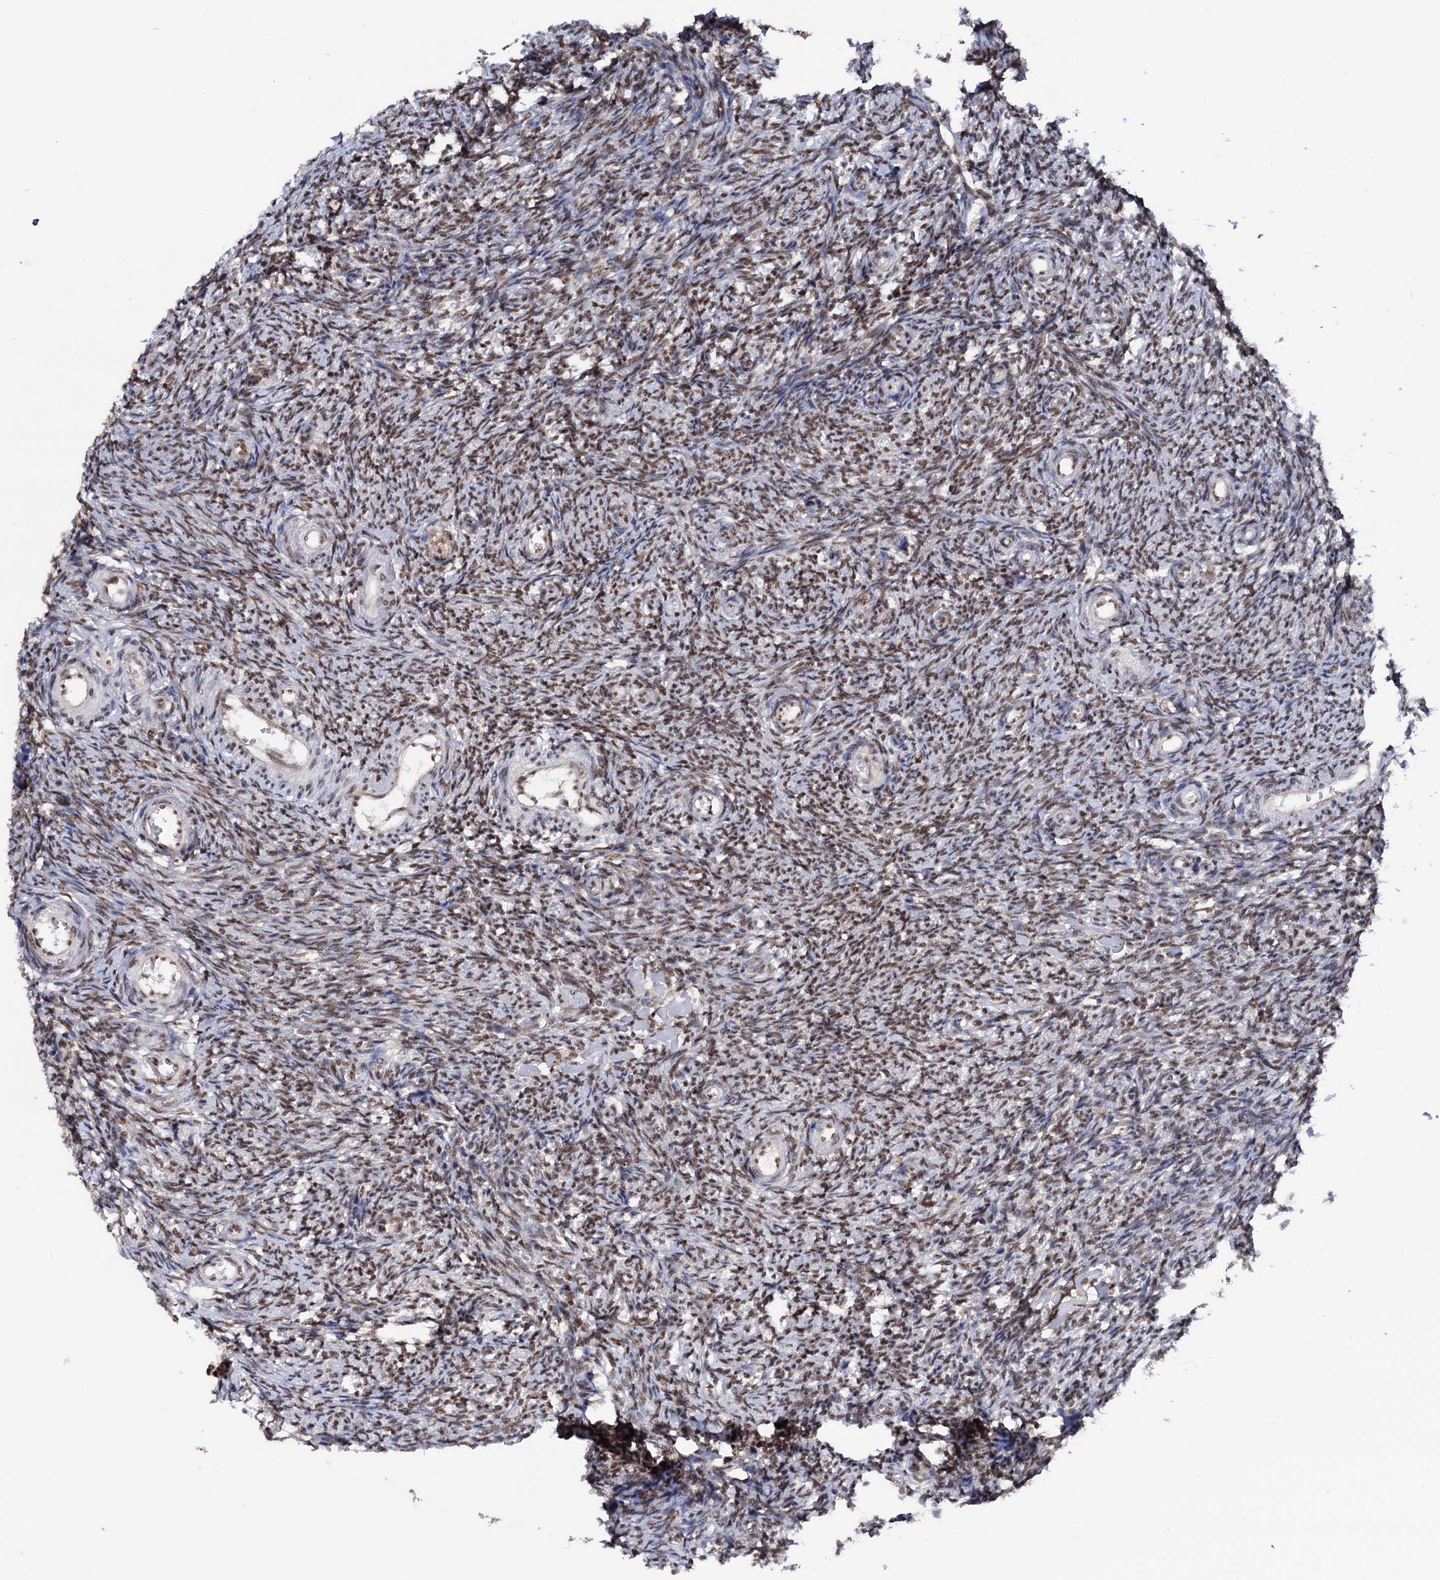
{"staining": {"intensity": "moderate", "quantity": "25%-75%", "location": "nuclear"}, "tissue": "ovary", "cell_type": "Ovarian stroma cells", "image_type": "normal", "snomed": [{"axis": "morphology", "description": "Normal tissue, NOS"}, {"axis": "topography", "description": "Ovary"}], "caption": "Immunohistochemistry (IHC) histopathology image of normal ovary stained for a protein (brown), which reveals medium levels of moderate nuclear positivity in approximately 25%-75% of ovarian stroma cells.", "gene": "TBC1D12", "patient": {"sex": "female", "age": 44}}